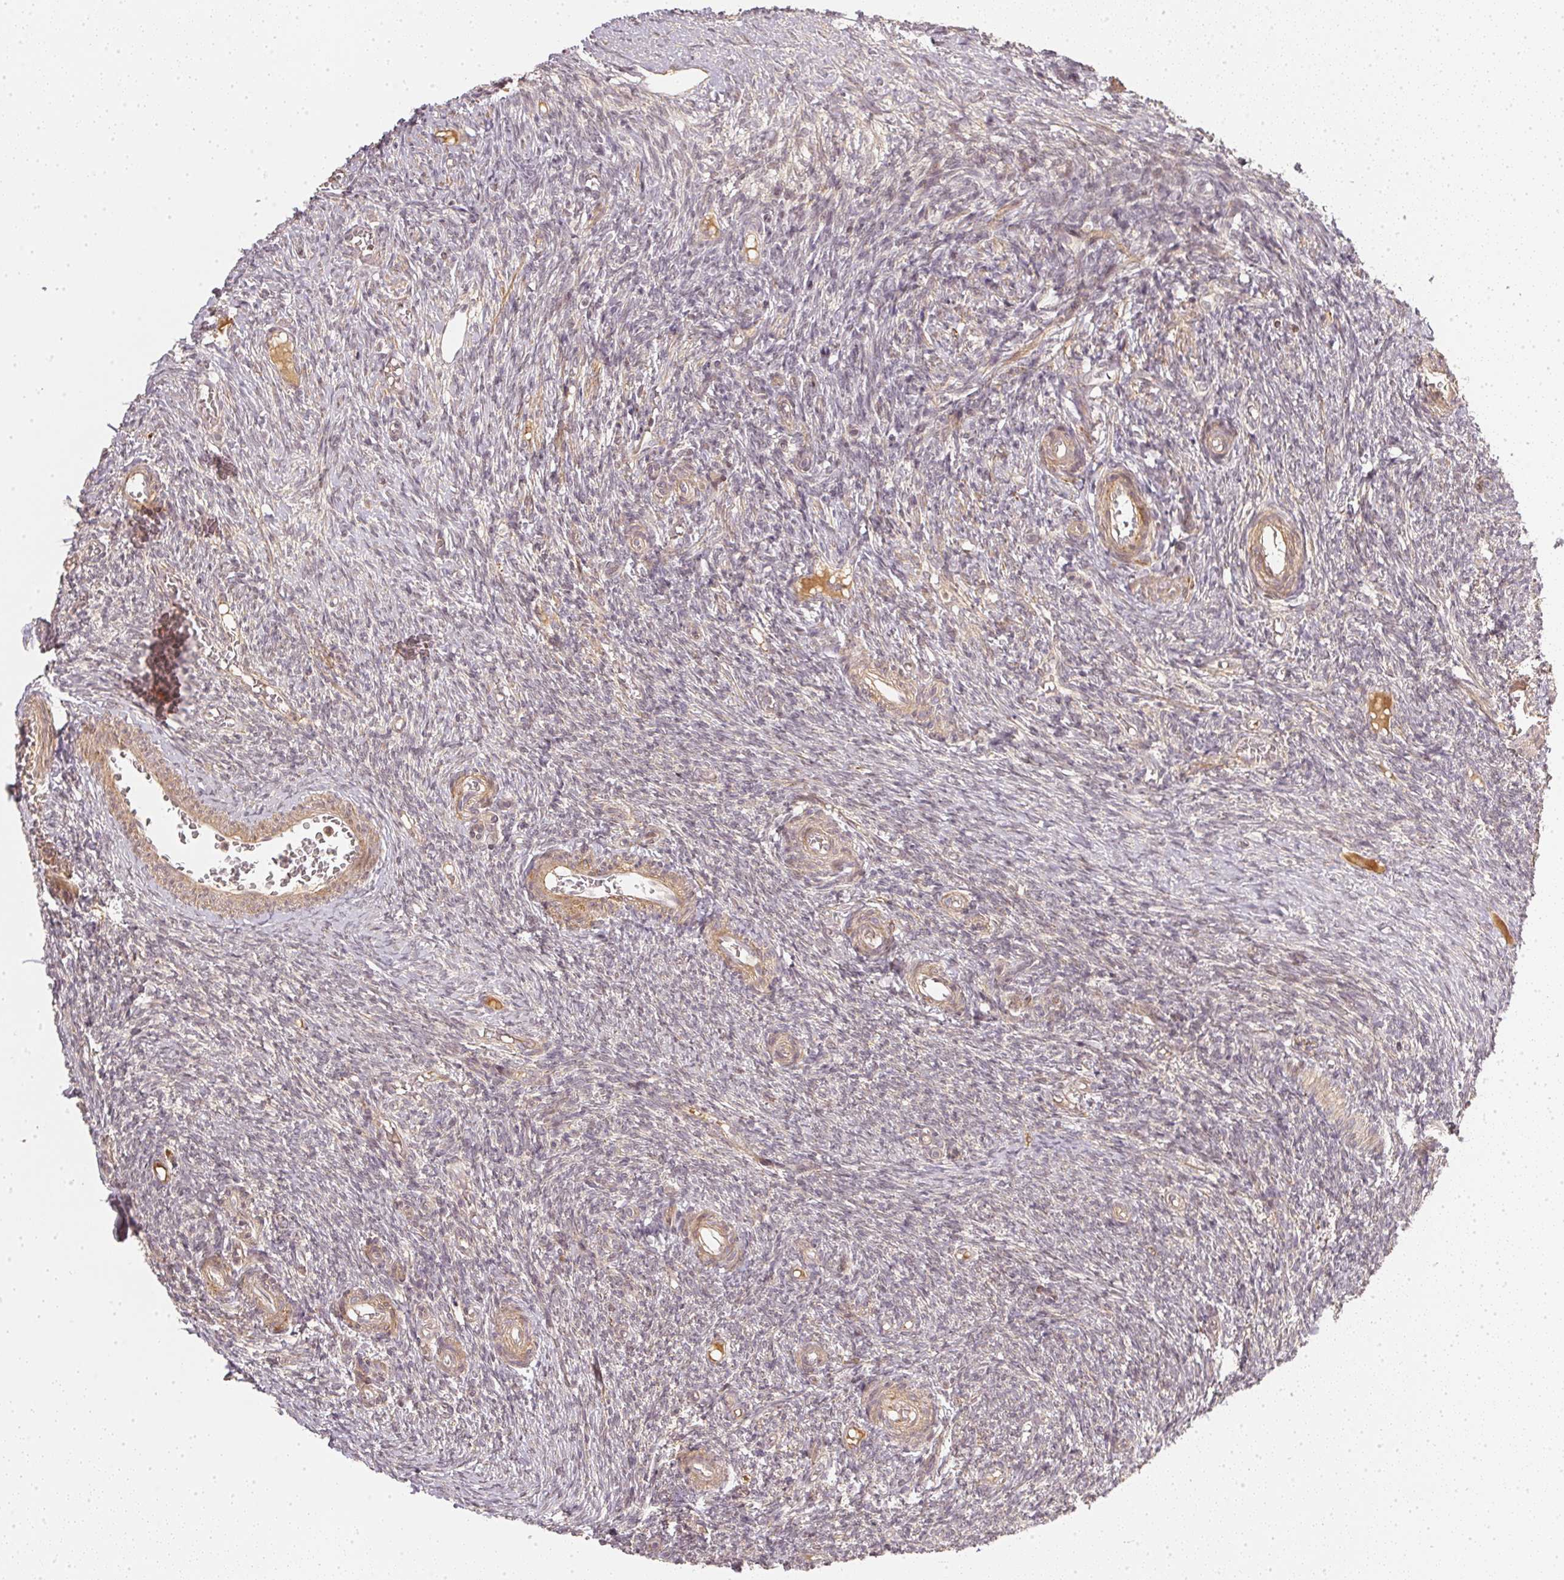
{"staining": {"intensity": "negative", "quantity": "none", "location": "none"}, "tissue": "ovary", "cell_type": "Ovarian stroma cells", "image_type": "normal", "snomed": [{"axis": "morphology", "description": "Normal tissue, NOS"}, {"axis": "topography", "description": "Ovary"}], "caption": "This is an IHC histopathology image of benign ovary. There is no expression in ovarian stroma cells.", "gene": "SERPINE1", "patient": {"sex": "female", "age": 39}}